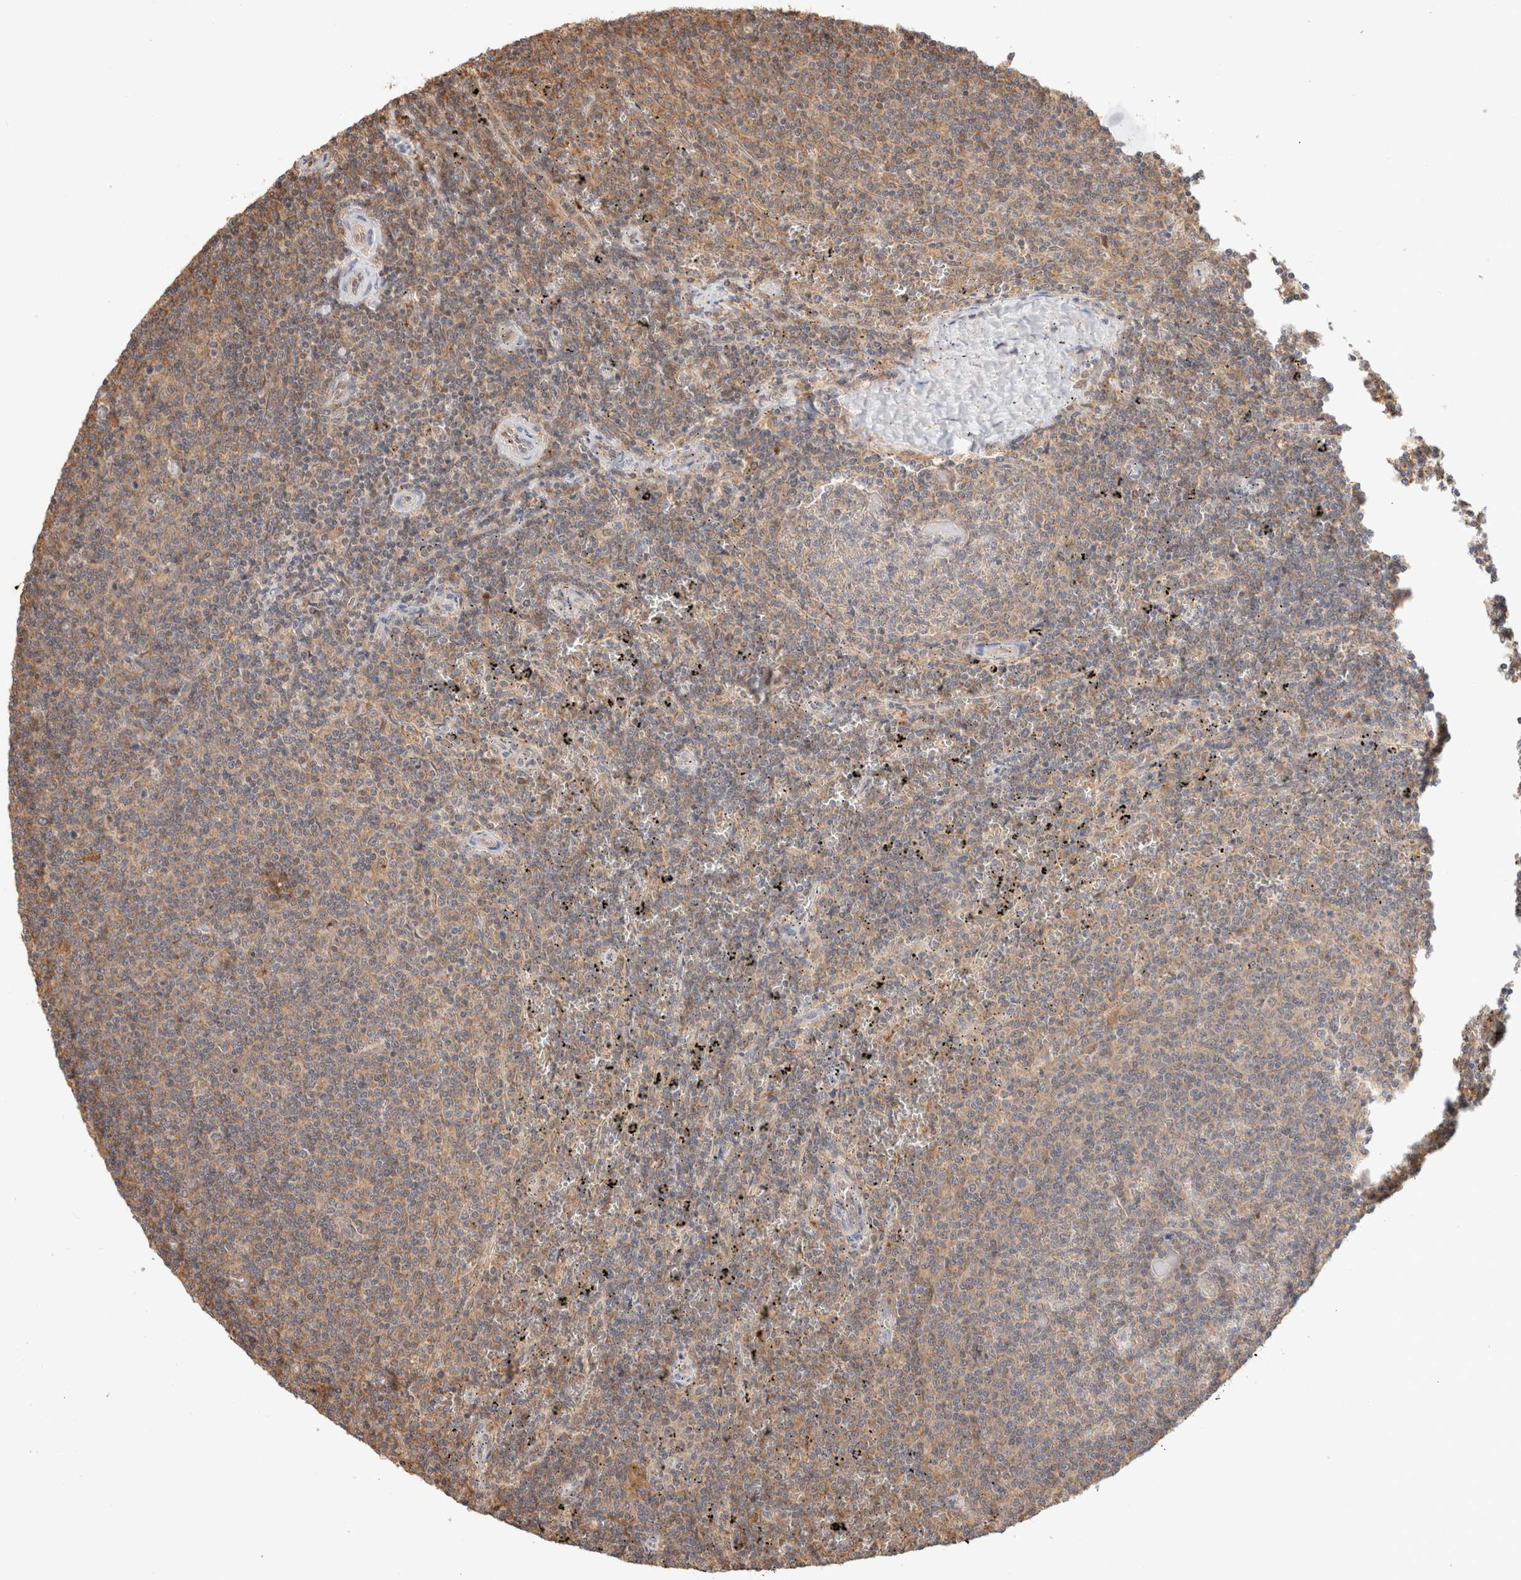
{"staining": {"intensity": "moderate", "quantity": ">75%", "location": "cytoplasmic/membranous"}, "tissue": "lymphoma", "cell_type": "Tumor cells", "image_type": "cancer", "snomed": [{"axis": "morphology", "description": "Malignant lymphoma, non-Hodgkin's type, Low grade"}, {"axis": "topography", "description": "Spleen"}], "caption": "Immunohistochemistry (IHC) micrograph of human lymphoma stained for a protein (brown), which shows medium levels of moderate cytoplasmic/membranous staining in about >75% of tumor cells.", "gene": "CA13", "patient": {"sex": "female", "age": 50}}